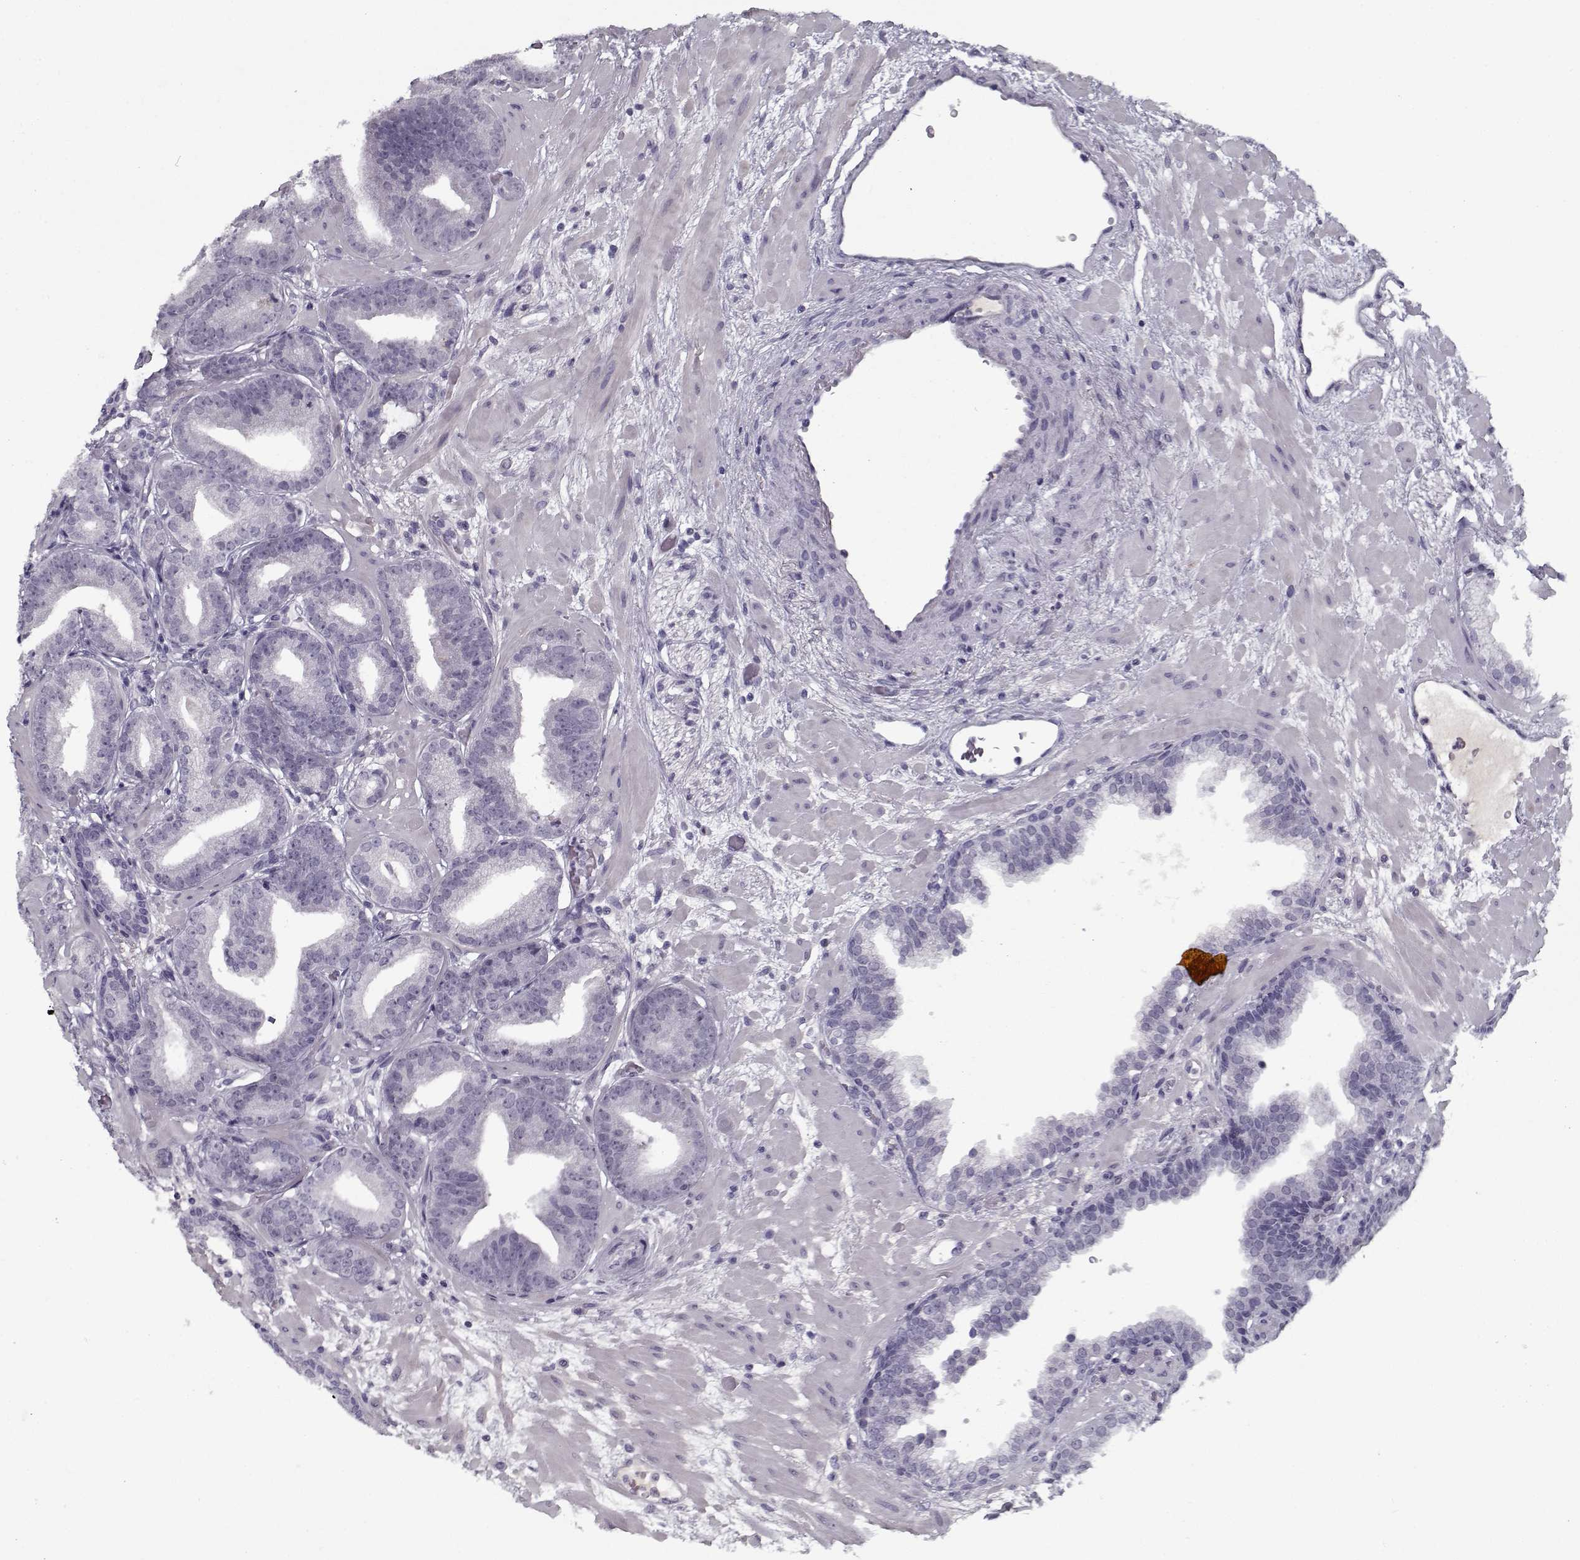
{"staining": {"intensity": "negative", "quantity": "none", "location": "none"}, "tissue": "prostate cancer", "cell_type": "Tumor cells", "image_type": "cancer", "snomed": [{"axis": "morphology", "description": "Adenocarcinoma, Low grade"}, {"axis": "topography", "description": "Prostate"}], "caption": "Immunohistochemical staining of prostate low-grade adenocarcinoma reveals no significant expression in tumor cells. (DAB immunohistochemistry (IHC), high magnification).", "gene": "SPACA9", "patient": {"sex": "male", "age": 68}}